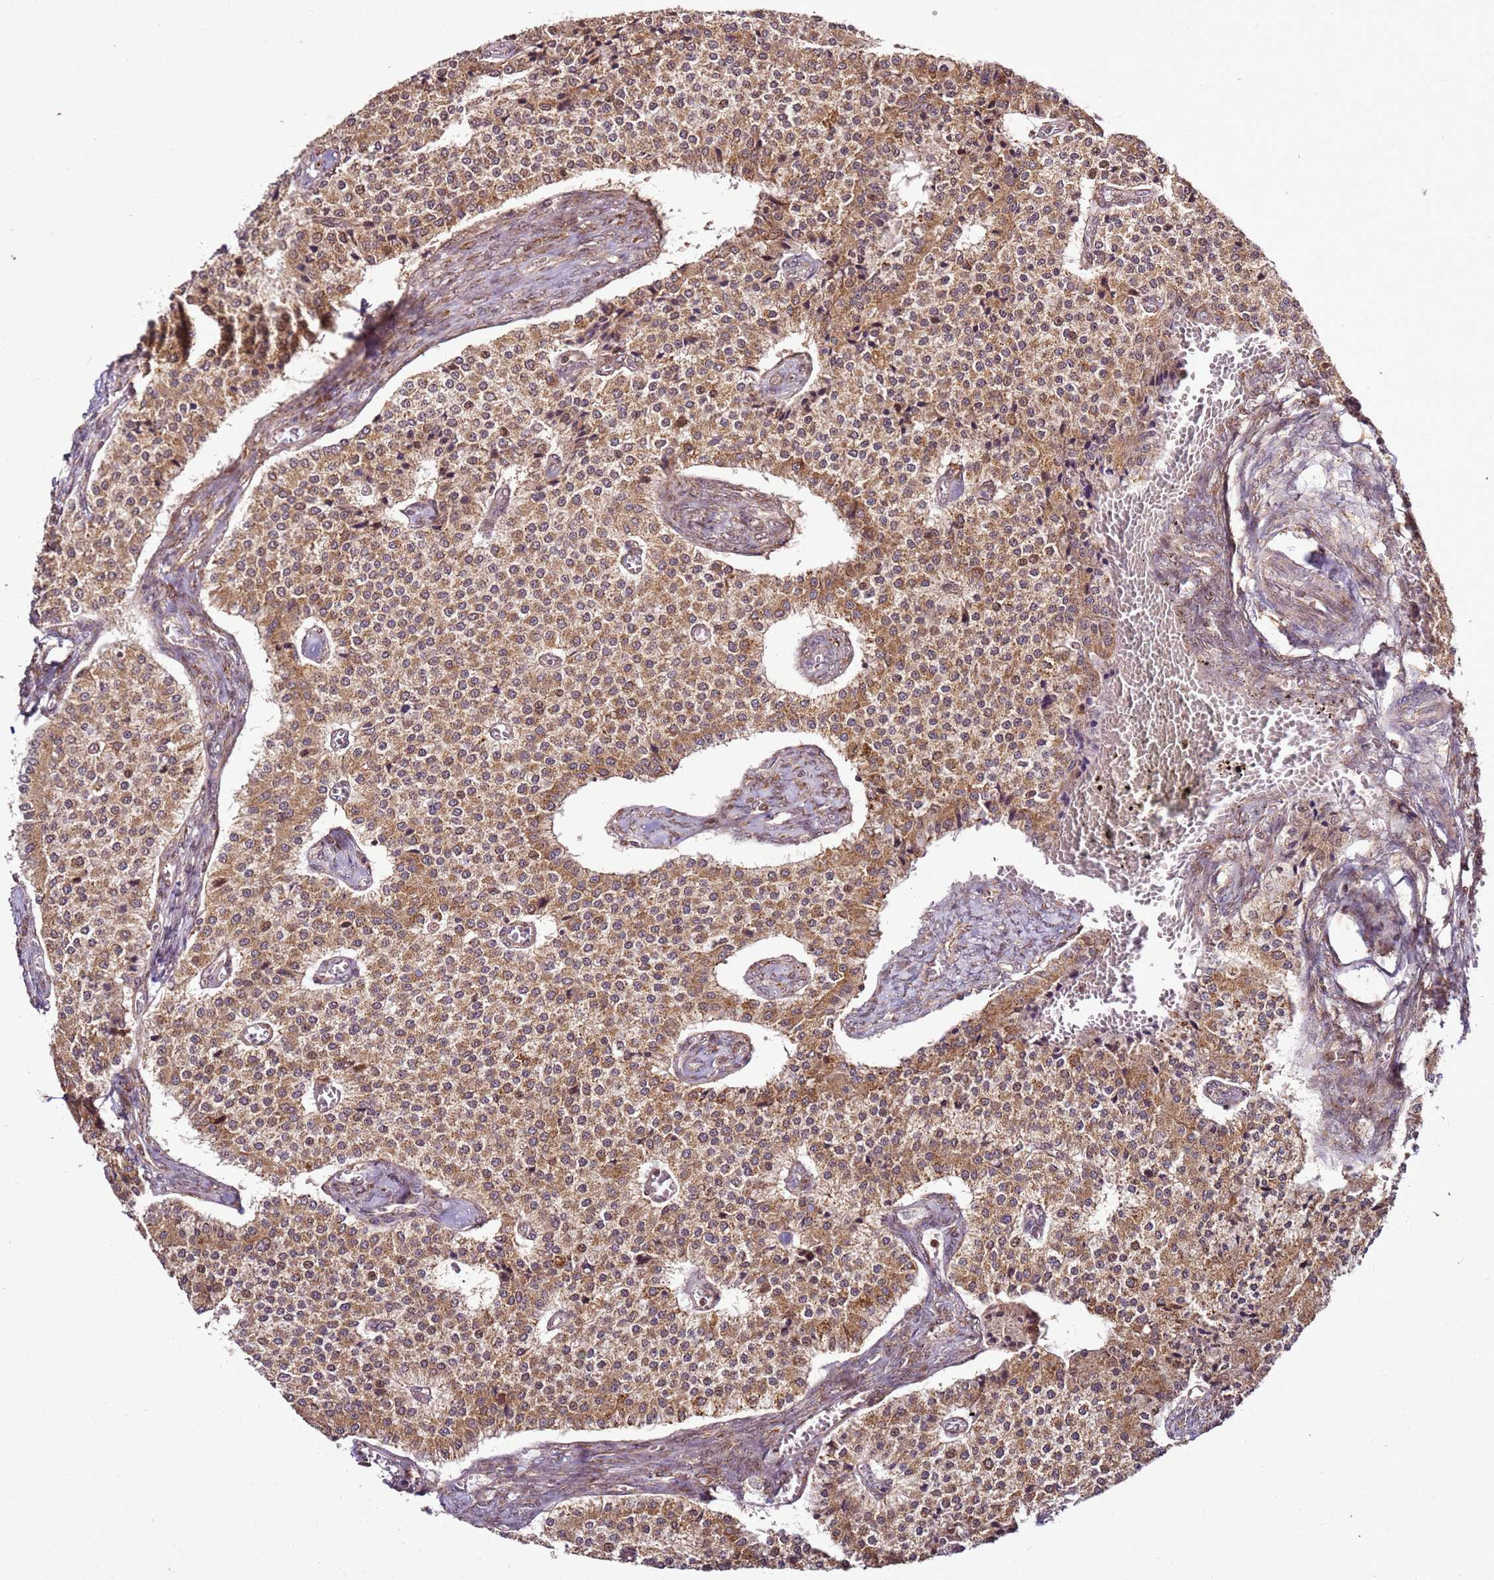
{"staining": {"intensity": "moderate", "quantity": ">75%", "location": "cytoplasmic/membranous"}, "tissue": "carcinoid", "cell_type": "Tumor cells", "image_type": "cancer", "snomed": [{"axis": "morphology", "description": "Carcinoid, malignant, NOS"}, {"axis": "topography", "description": "Colon"}], "caption": "The micrograph shows a brown stain indicating the presence of a protein in the cytoplasmic/membranous of tumor cells in carcinoid (malignant).", "gene": "RASA3", "patient": {"sex": "female", "age": 52}}